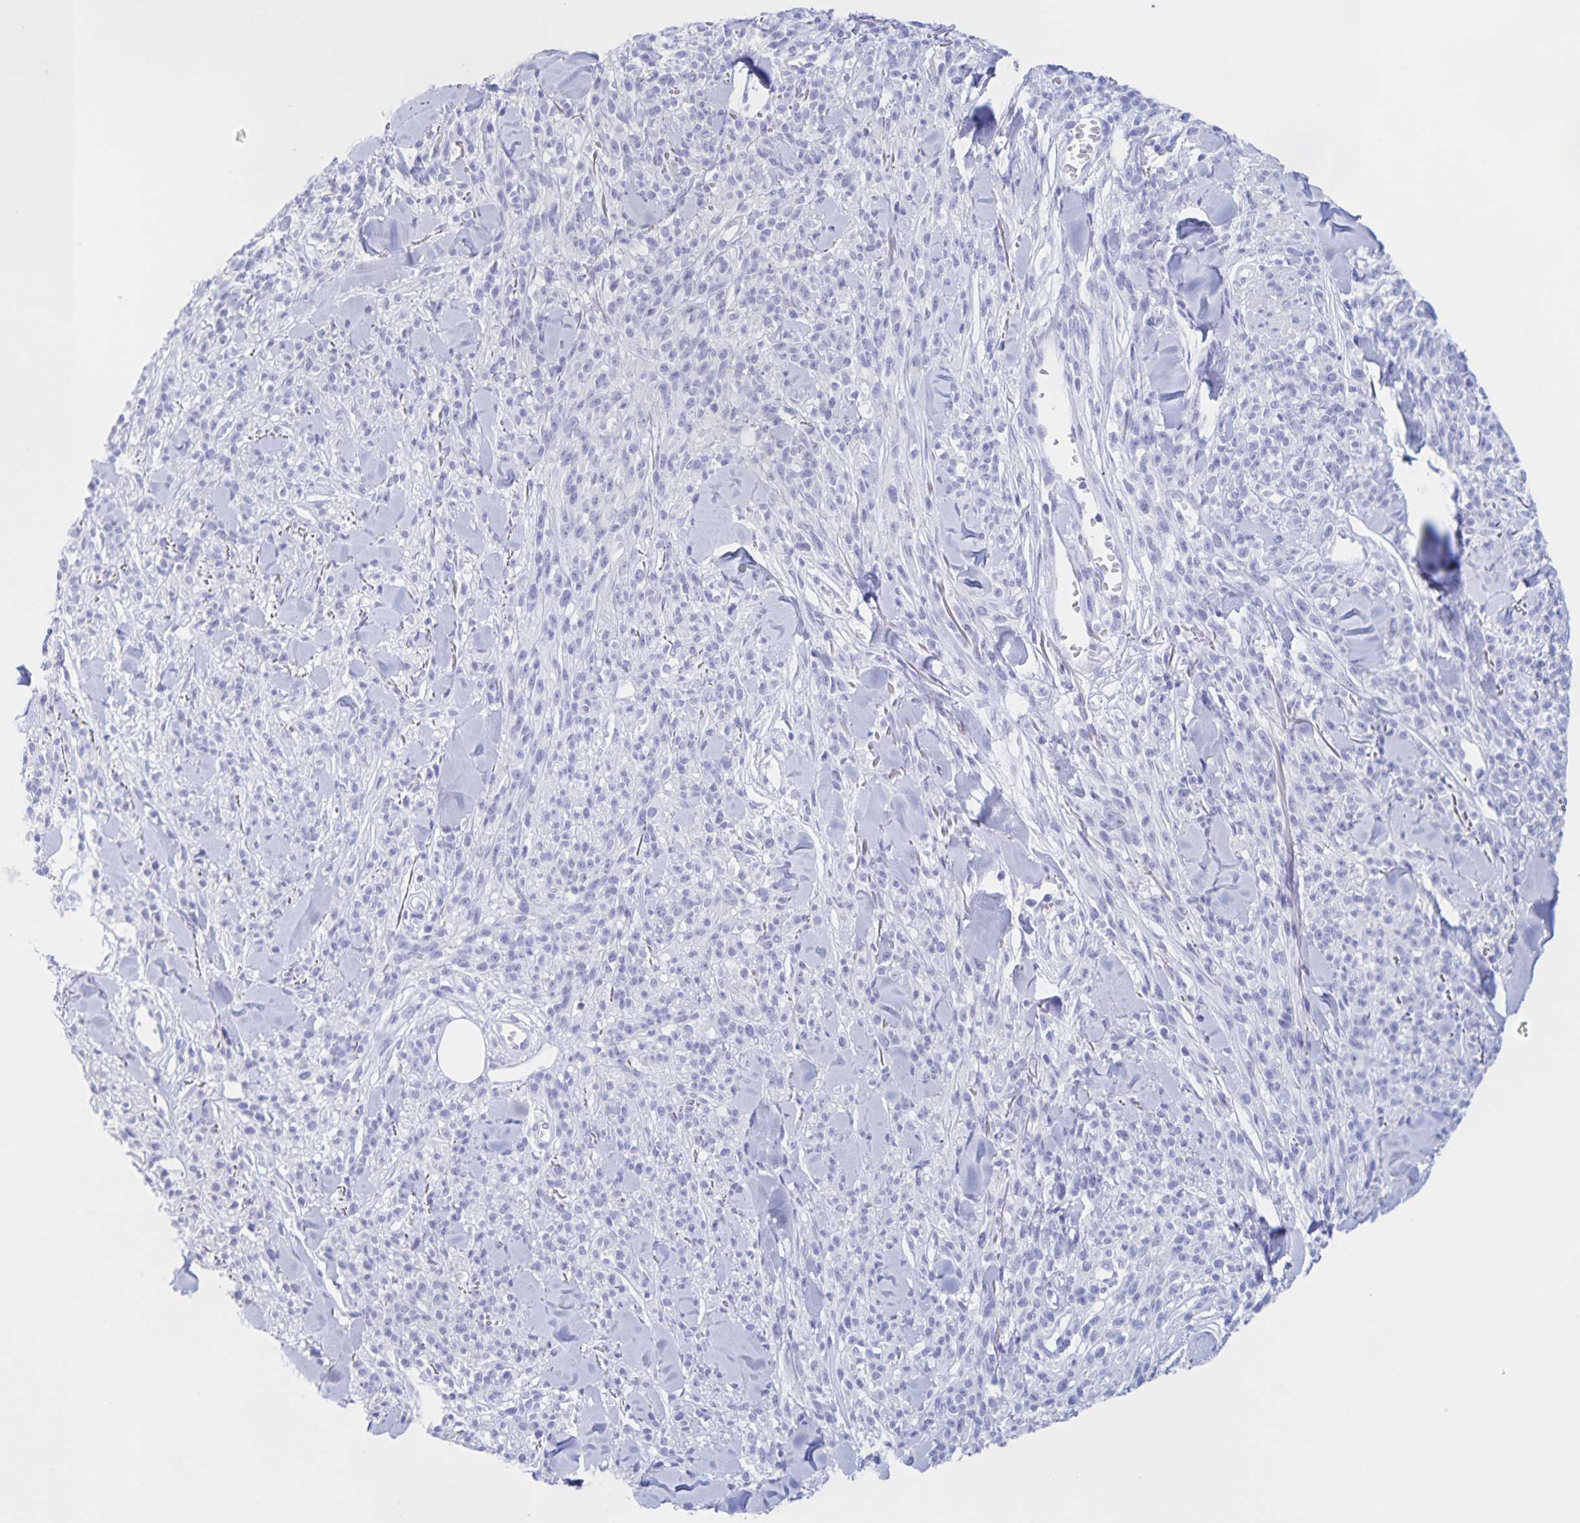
{"staining": {"intensity": "negative", "quantity": "none", "location": "none"}, "tissue": "melanoma", "cell_type": "Tumor cells", "image_type": "cancer", "snomed": [{"axis": "morphology", "description": "Malignant melanoma, NOS"}, {"axis": "topography", "description": "Skin"}, {"axis": "topography", "description": "Skin of trunk"}], "caption": "Immunohistochemistry histopathology image of human melanoma stained for a protein (brown), which exhibits no expression in tumor cells. (Brightfield microscopy of DAB (3,3'-diaminobenzidine) IHC at high magnification).", "gene": "CATSPER4", "patient": {"sex": "male", "age": 74}}